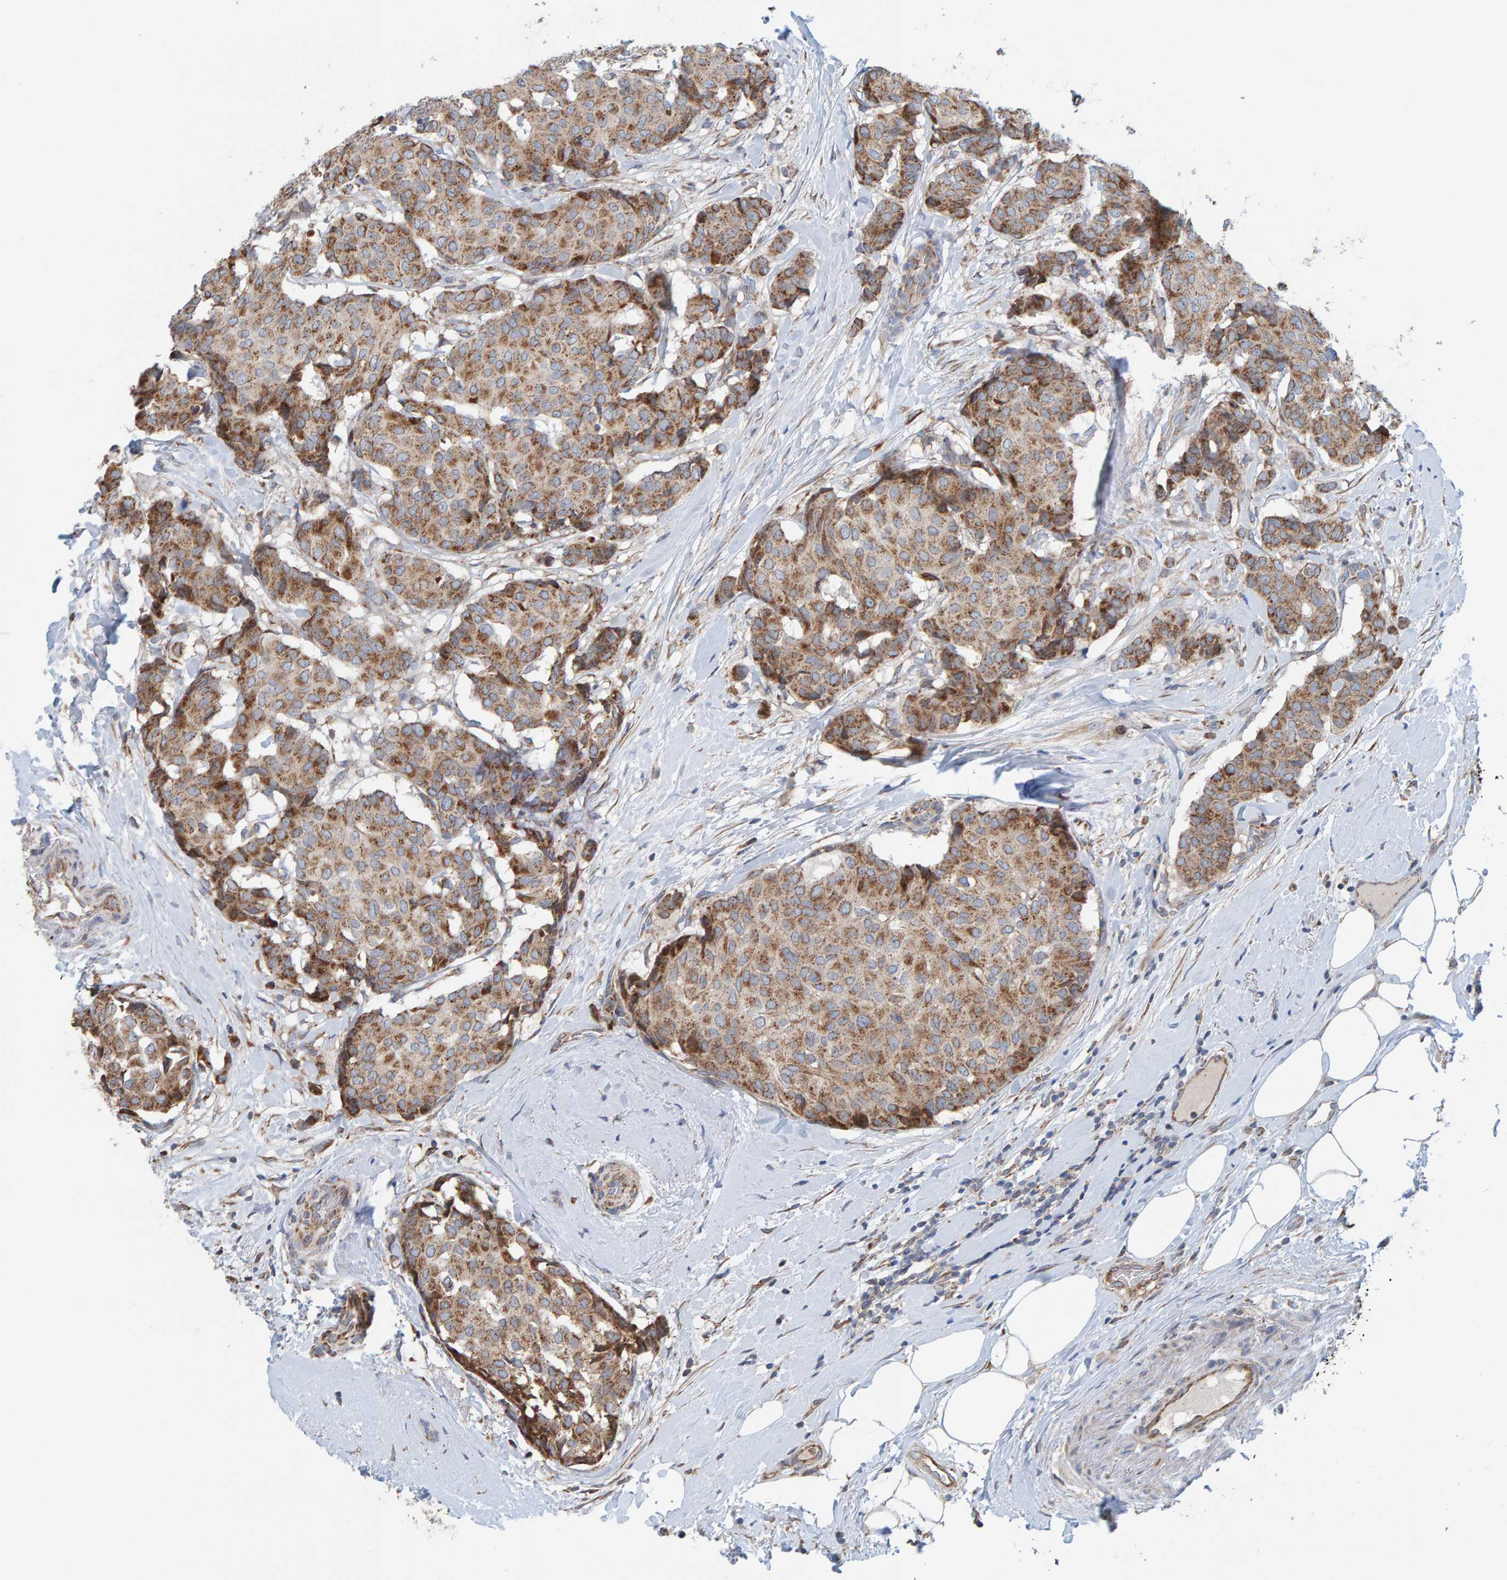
{"staining": {"intensity": "moderate", "quantity": ">75%", "location": "cytoplasmic/membranous"}, "tissue": "breast cancer", "cell_type": "Tumor cells", "image_type": "cancer", "snomed": [{"axis": "morphology", "description": "Duct carcinoma"}, {"axis": "topography", "description": "Breast"}], "caption": "Protein staining of breast cancer (intraductal carcinoma) tissue reveals moderate cytoplasmic/membranous positivity in about >75% of tumor cells.", "gene": "MRPL45", "patient": {"sex": "female", "age": 75}}